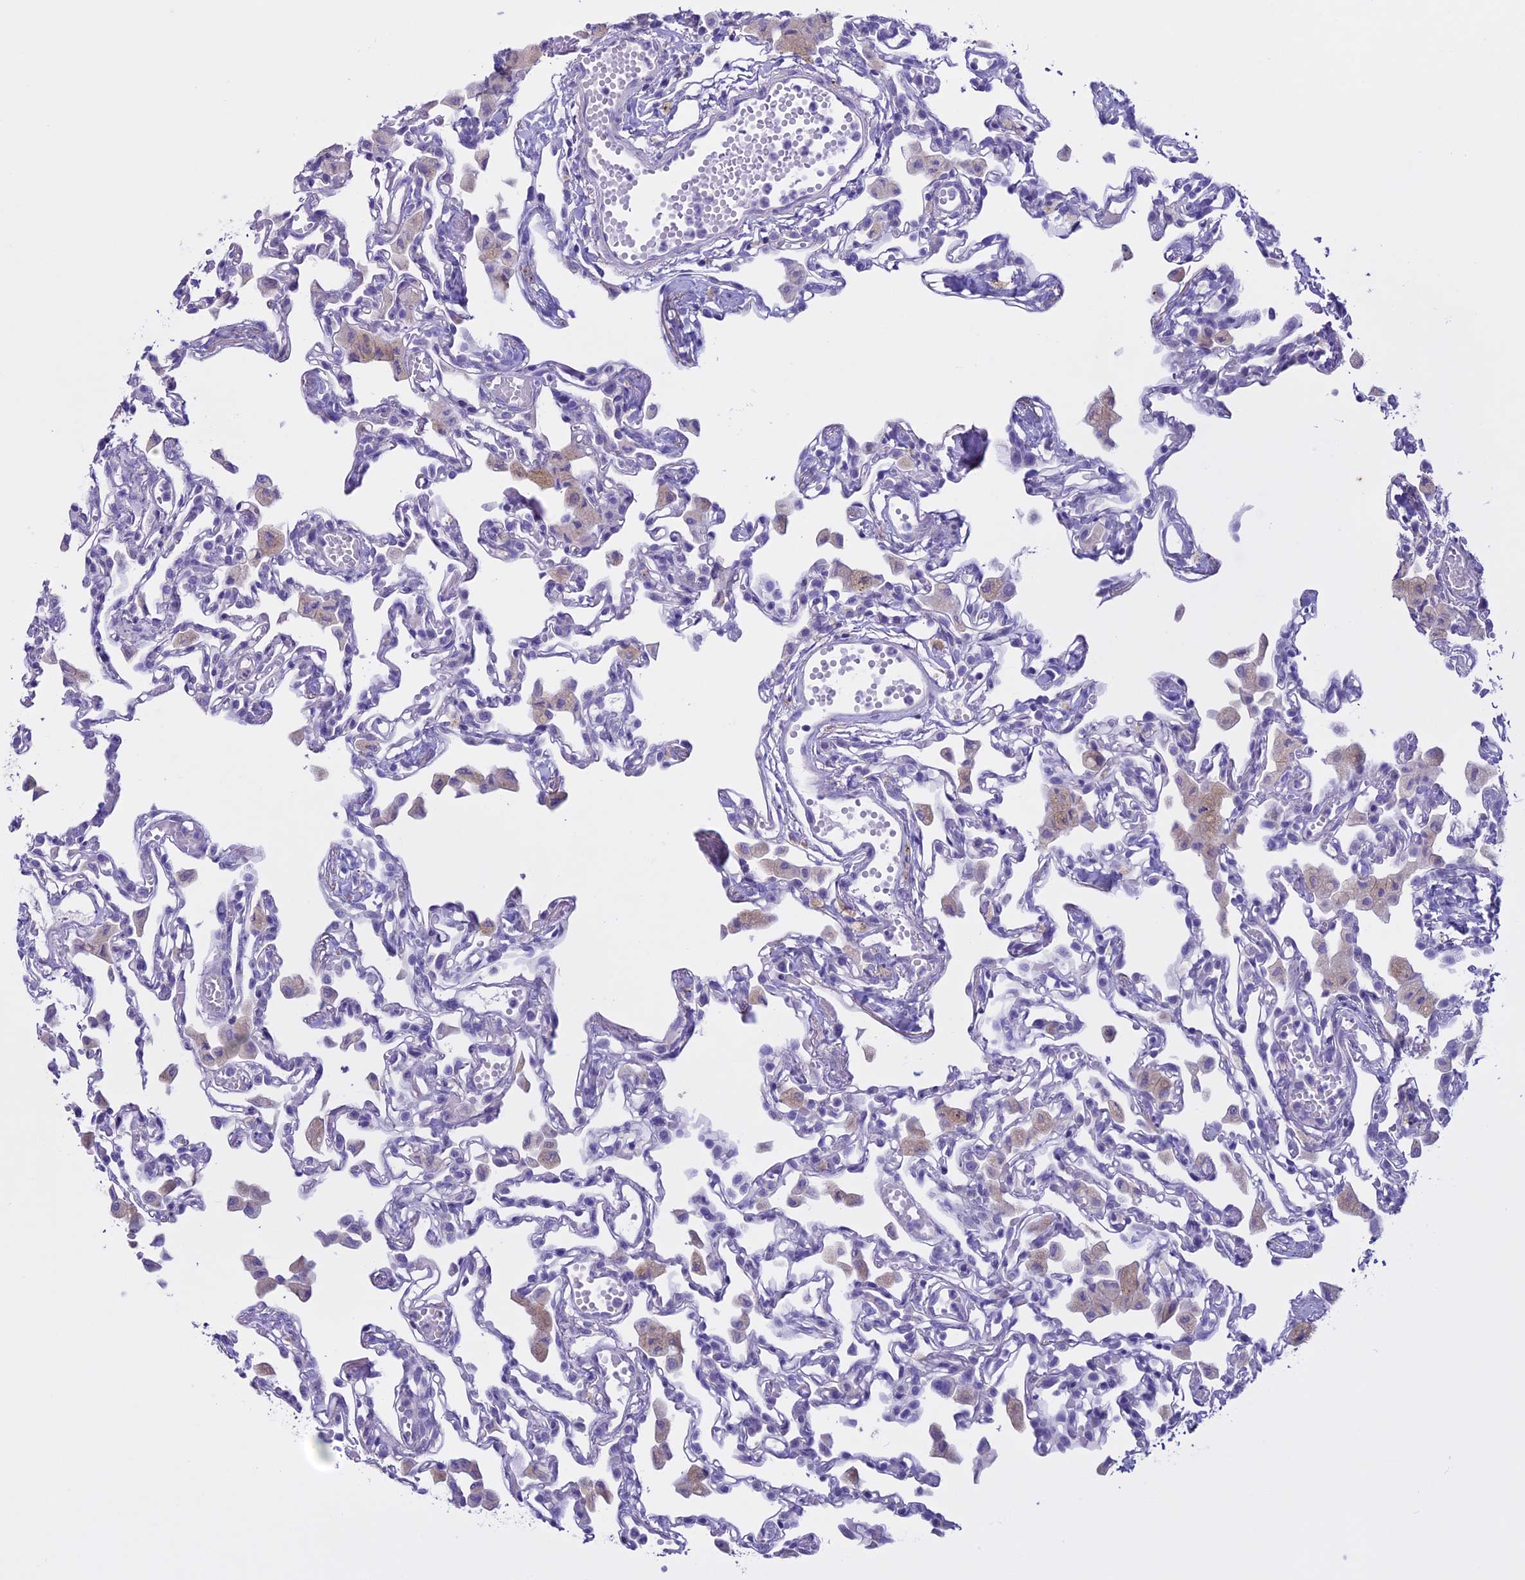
{"staining": {"intensity": "negative", "quantity": "none", "location": "none"}, "tissue": "lung", "cell_type": "Alveolar cells", "image_type": "normal", "snomed": [{"axis": "morphology", "description": "Normal tissue, NOS"}, {"axis": "topography", "description": "Bronchus"}, {"axis": "topography", "description": "Lung"}], "caption": "Immunohistochemical staining of normal human lung demonstrates no significant expression in alveolar cells. (IHC, brightfield microscopy, high magnification).", "gene": "CLEC2L", "patient": {"sex": "female", "age": 49}}